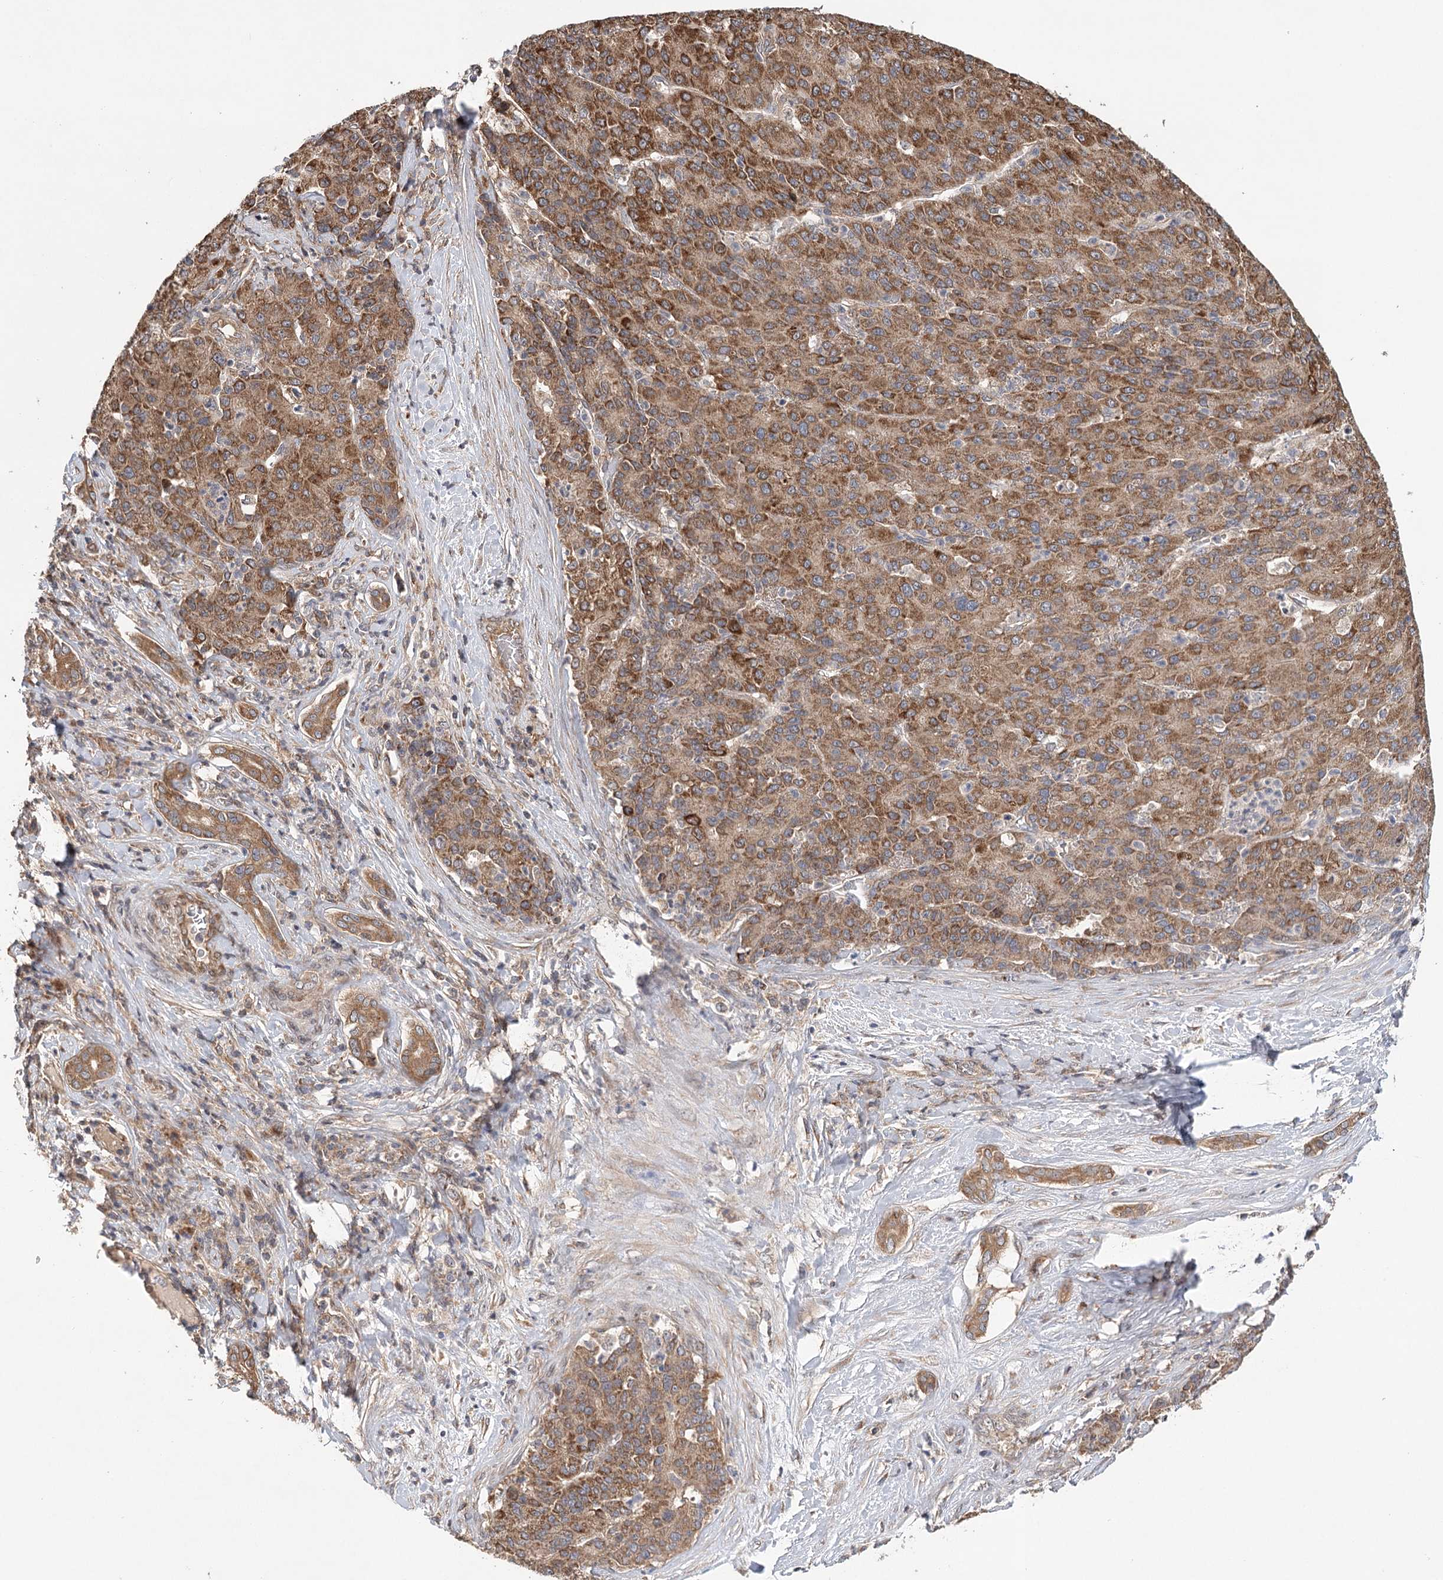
{"staining": {"intensity": "strong", "quantity": "25%-75%", "location": "cytoplasmic/membranous"}, "tissue": "liver cancer", "cell_type": "Tumor cells", "image_type": "cancer", "snomed": [{"axis": "morphology", "description": "Carcinoma, Hepatocellular, NOS"}, {"axis": "topography", "description": "Liver"}], "caption": "The micrograph shows staining of hepatocellular carcinoma (liver), revealing strong cytoplasmic/membranous protein positivity (brown color) within tumor cells.", "gene": "LSS", "patient": {"sex": "male", "age": 65}}